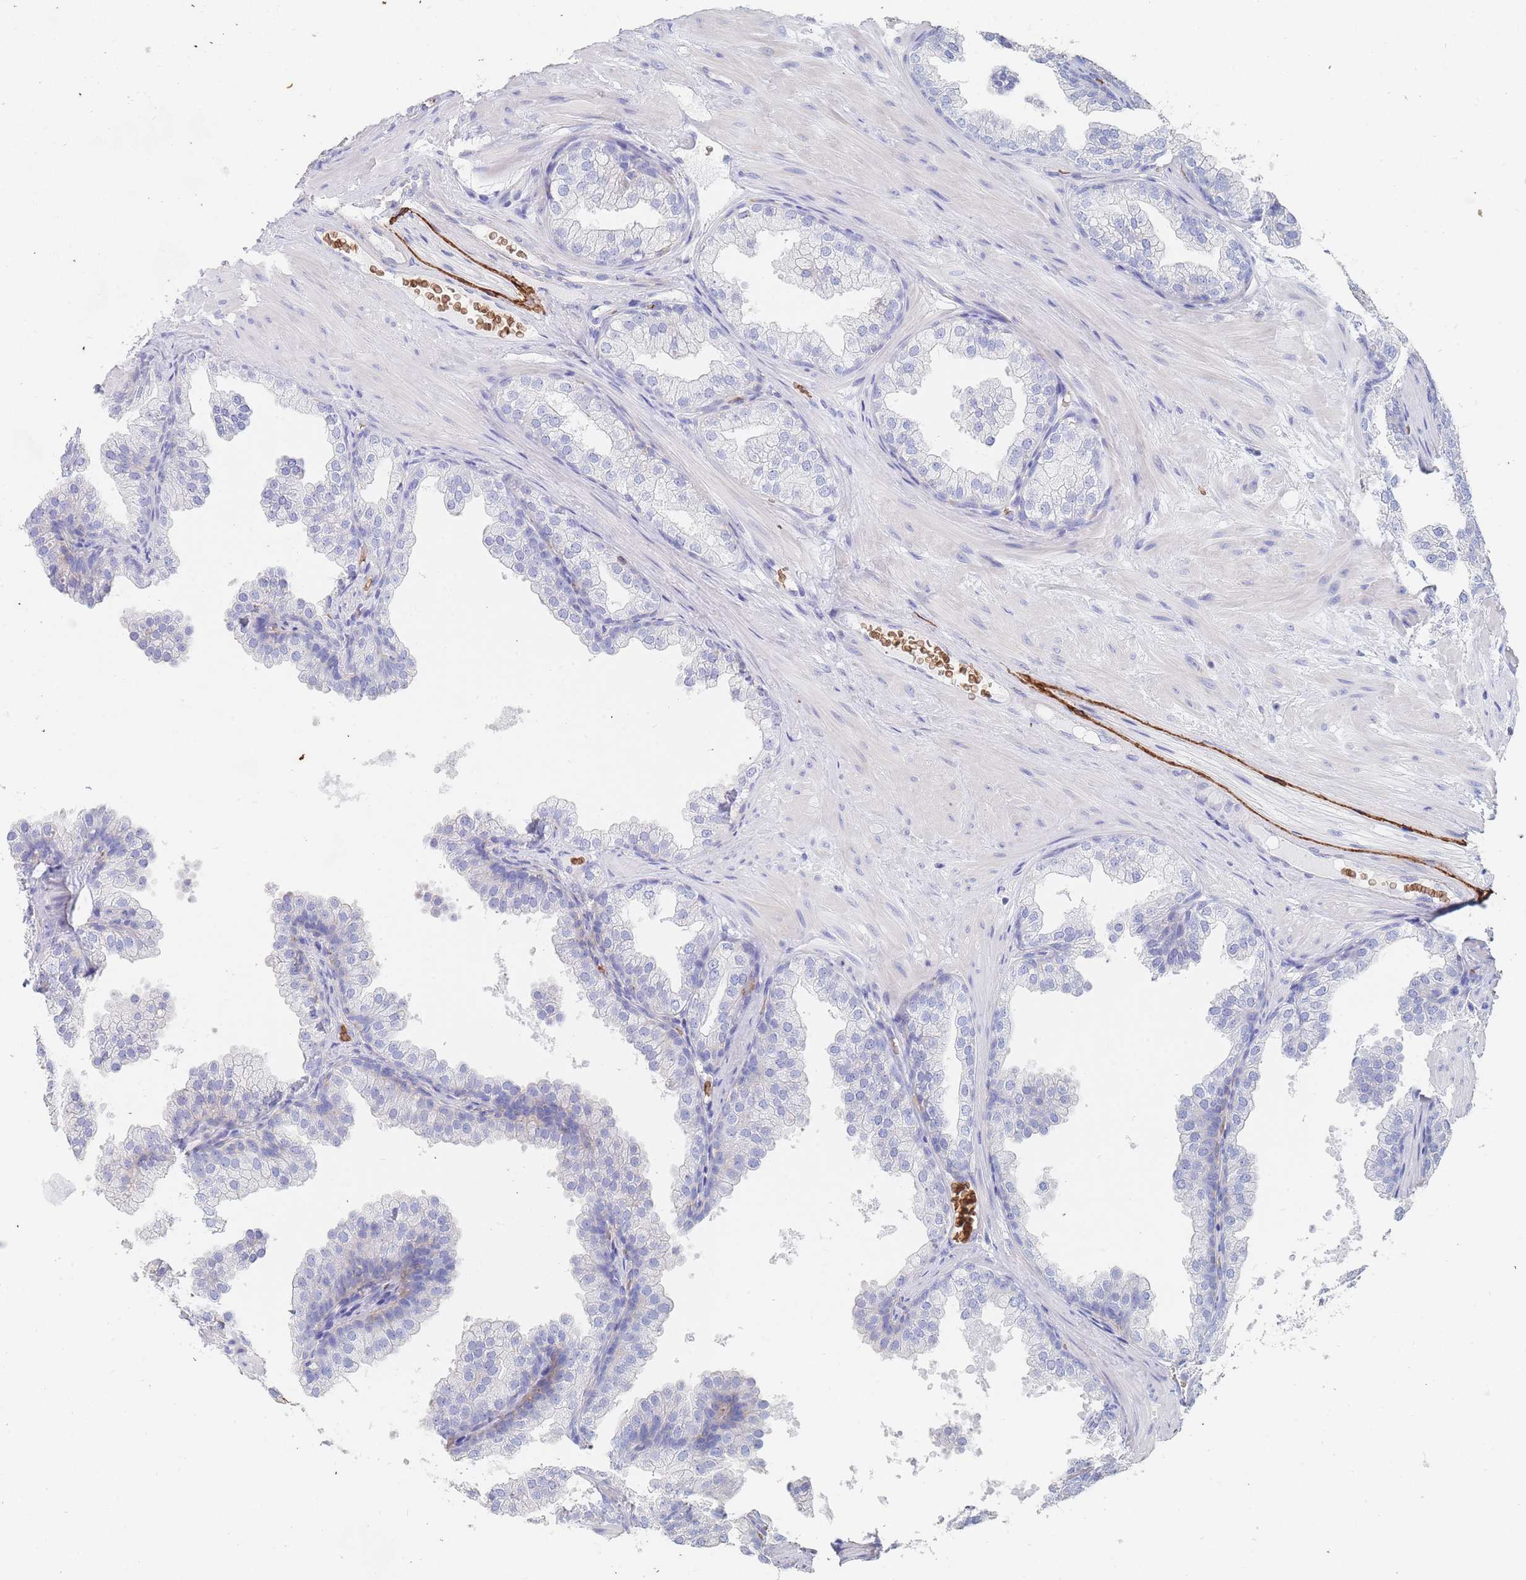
{"staining": {"intensity": "negative", "quantity": "none", "location": "none"}, "tissue": "prostate", "cell_type": "Glandular cells", "image_type": "normal", "snomed": [{"axis": "morphology", "description": "Normal tissue, NOS"}, {"axis": "topography", "description": "Prostate"}], "caption": "Immunohistochemistry histopathology image of normal prostate: prostate stained with DAB (3,3'-diaminobenzidine) displays no significant protein positivity in glandular cells.", "gene": "SLC2A1", "patient": {"sex": "male", "age": 37}}